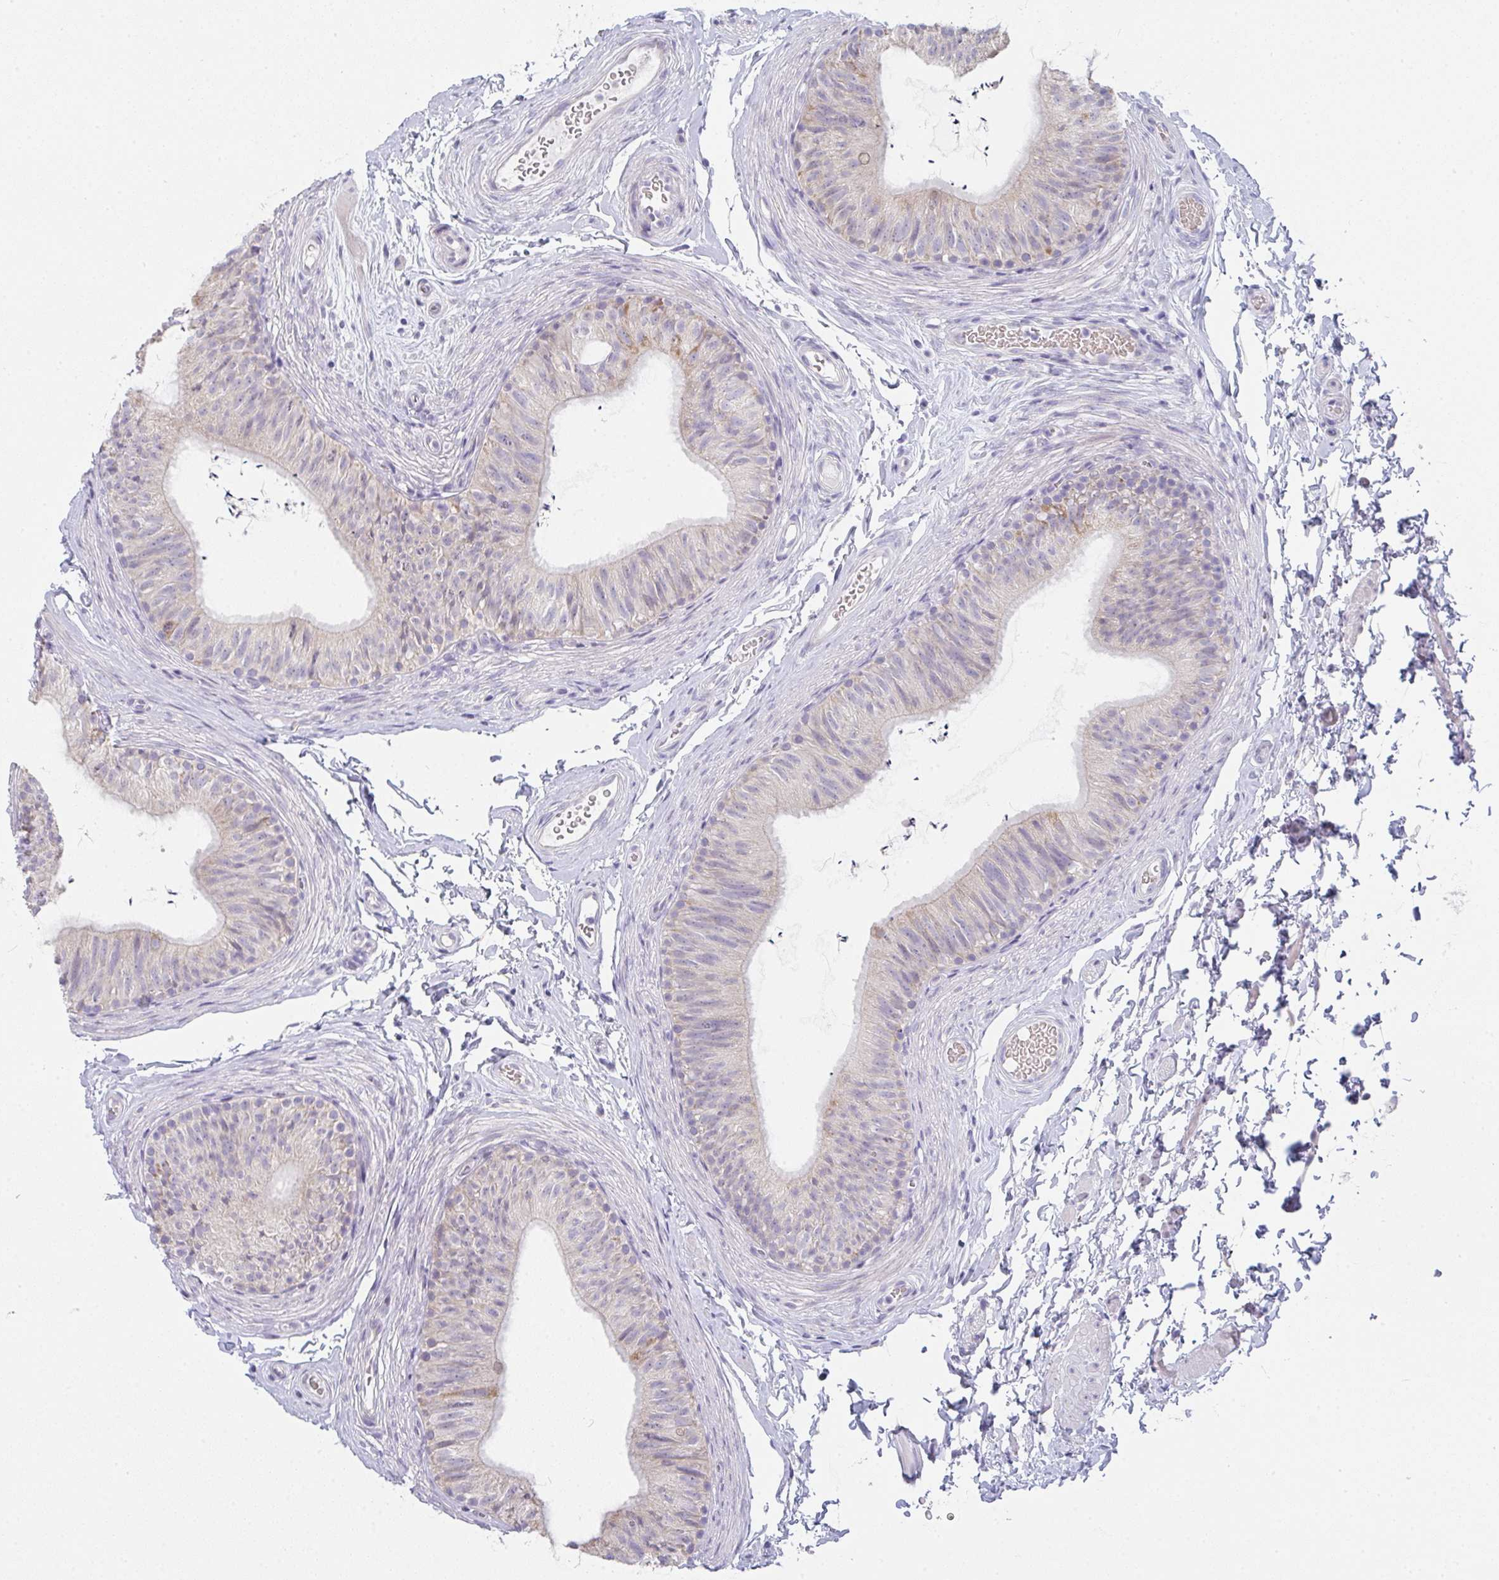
{"staining": {"intensity": "moderate", "quantity": "<25%", "location": "cytoplasmic/membranous"}, "tissue": "epididymis", "cell_type": "Glandular cells", "image_type": "normal", "snomed": [{"axis": "morphology", "description": "Normal tissue, NOS"}, {"axis": "topography", "description": "Epididymis, spermatic cord, NOS"}, {"axis": "topography", "description": "Epididymis"}, {"axis": "topography", "description": "Peripheral nerve tissue"}], "caption": "Epididymis stained with a brown dye exhibits moderate cytoplasmic/membranous positive staining in about <25% of glandular cells.", "gene": "CACNA1S", "patient": {"sex": "male", "age": 29}}